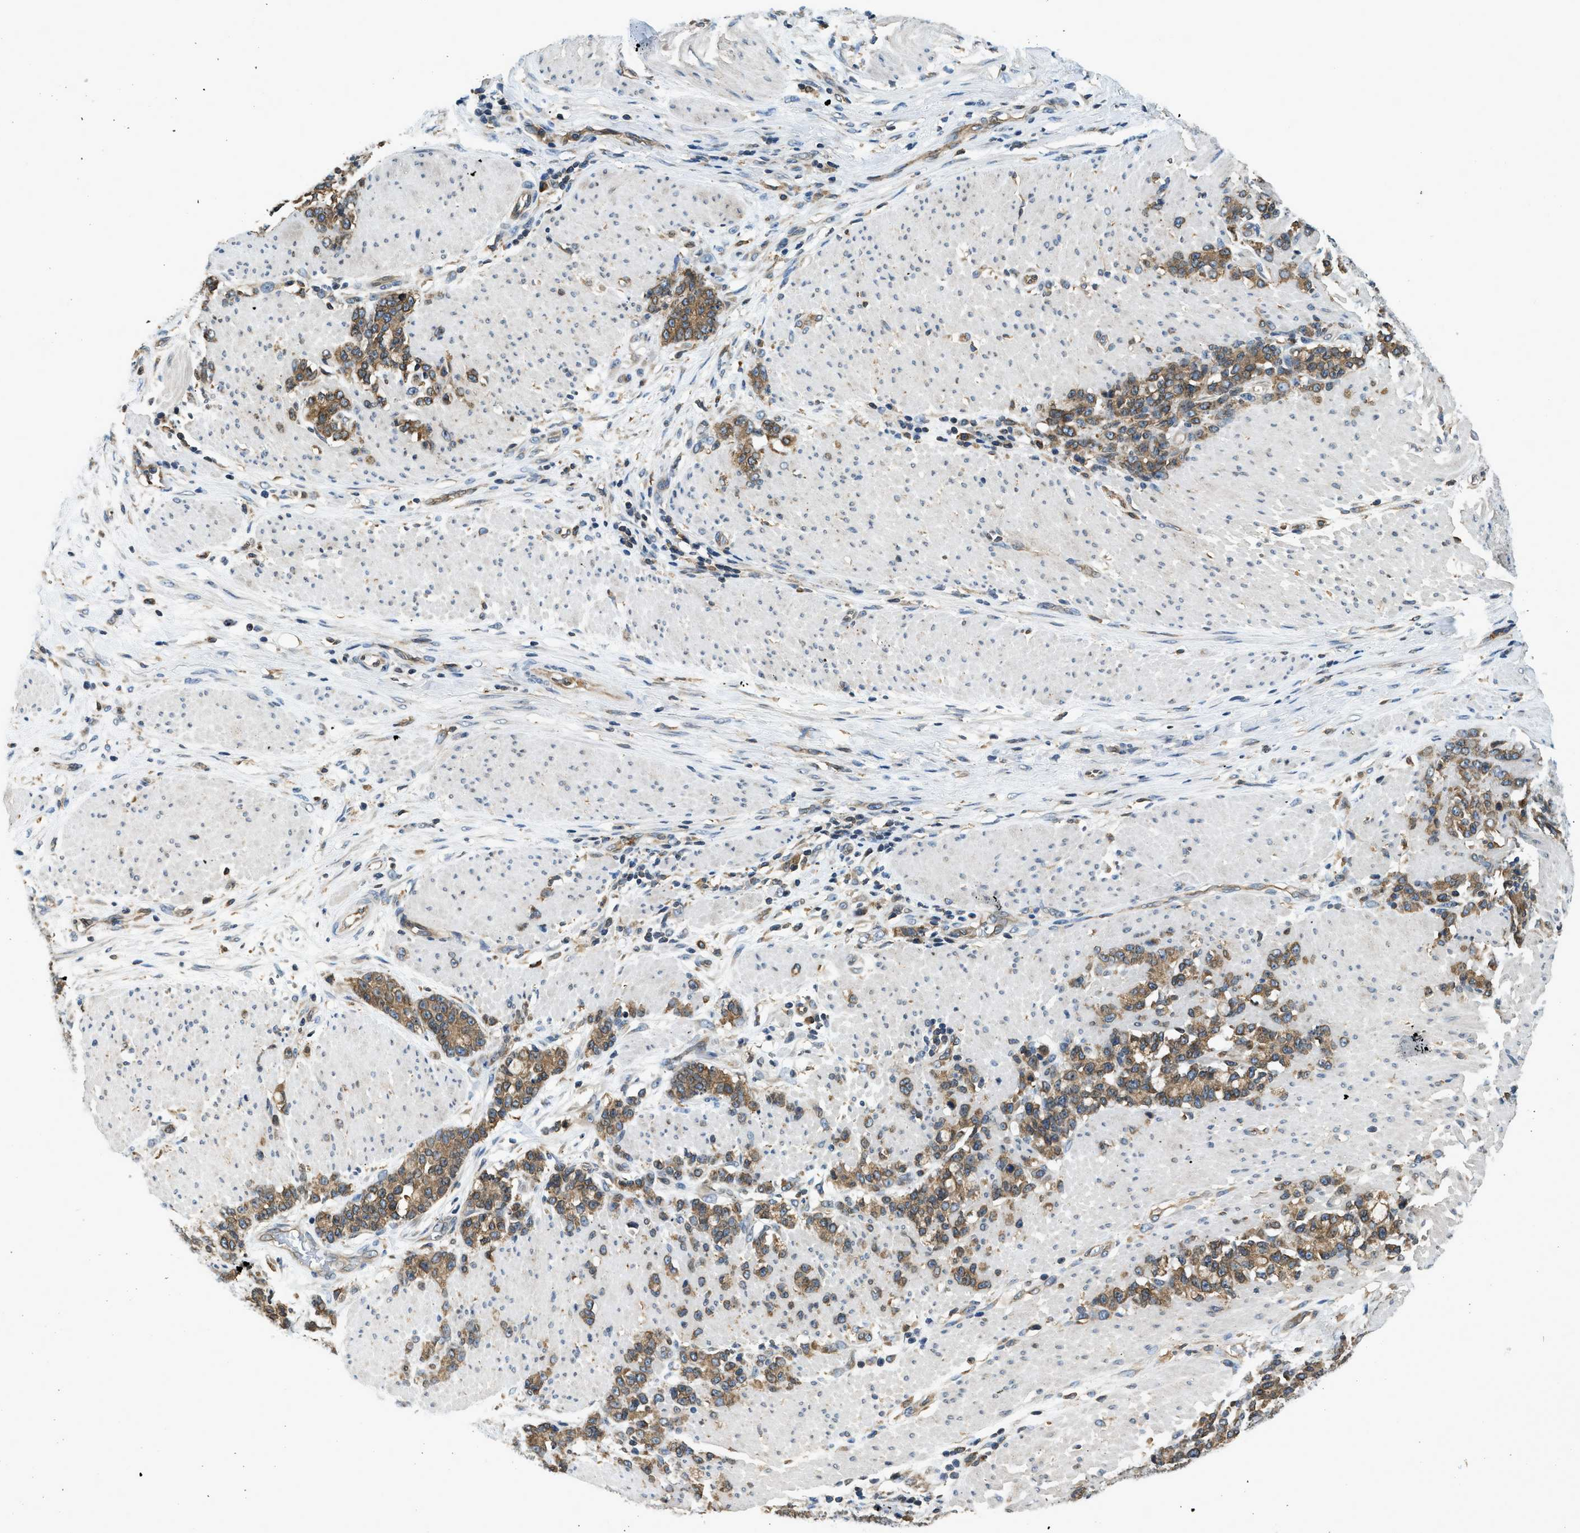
{"staining": {"intensity": "moderate", "quantity": ">75%", "location": "cytoplasmic/membranous"}, "tissue": "stomach cancer", "cell_type": "Tumor cells", "image_type": "cancer", "snomed": [{"axis": "morphology", "description": "Adenocarcinoma, NOS"}, {"axis": "topography", "description": "Stomach, lower"}], "caption": "Protein expression analysis of human adenocarcinoma (stomach) reveals moderate cytoplasmic/membranous staining in about >75% of tumor cells.", "gene": "BCAP31", "patient": {"sex": "male", "age": 88}}